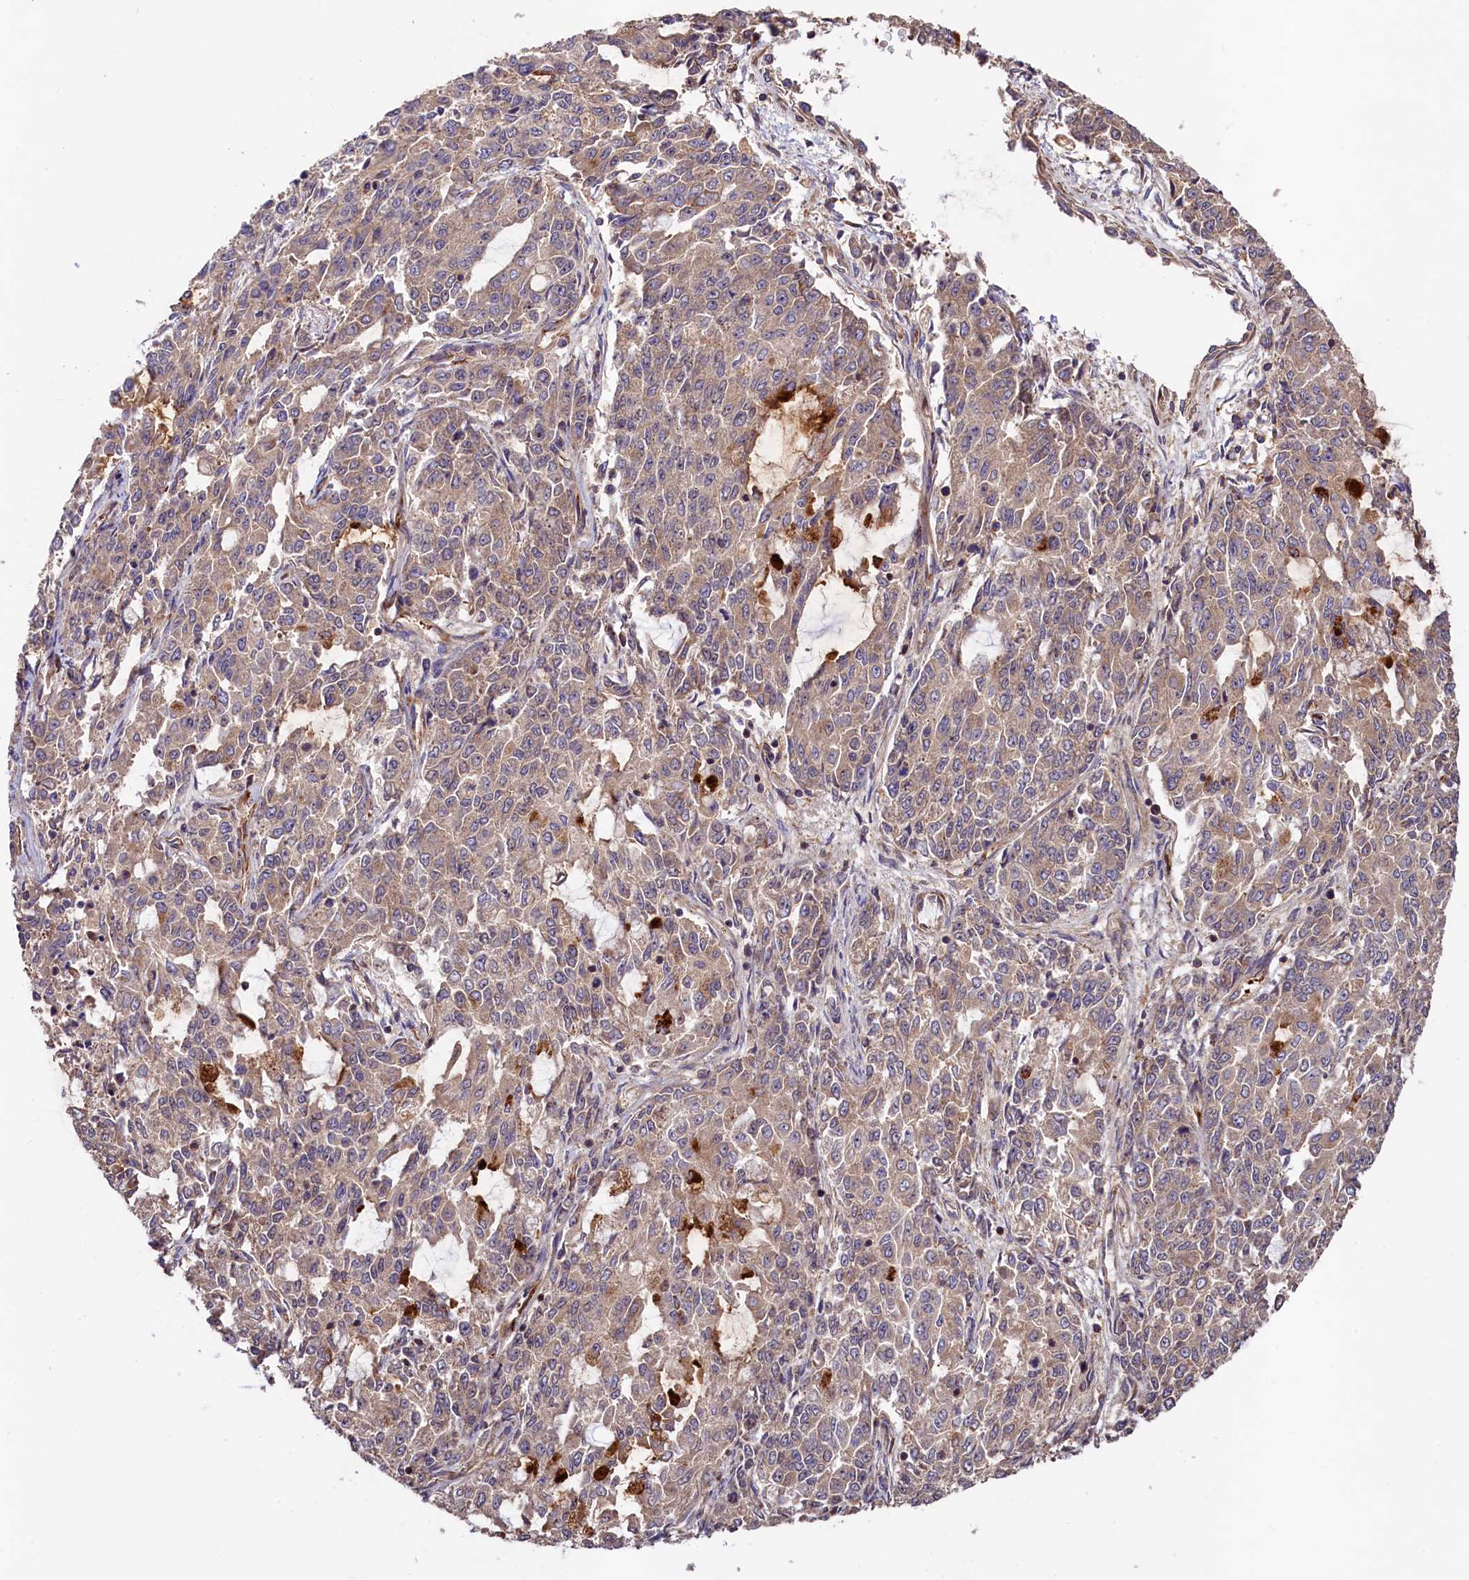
{"staining": {"intensity": "weak", "quantity": ">75%", "location": "cytoplasmic/membranous"}, "tissue": "endometrial cancer", "cell_type": "Tumor cells", "image_type": "cancer", "snomed": [{"axis": "morphology", "description": "Adenocarcinoma, NOS"}, {"axis": "topography", "description": "Endometrium"}], "caption": "Approximately >75% of tumor cells in endometrial cancer demonstrate weak cytoplasmic/membranous protein expression as visualized by brown immunohistochemical staining.", "gene": "KLHDC4", "patient": {"sex": "female", "age": 50}}